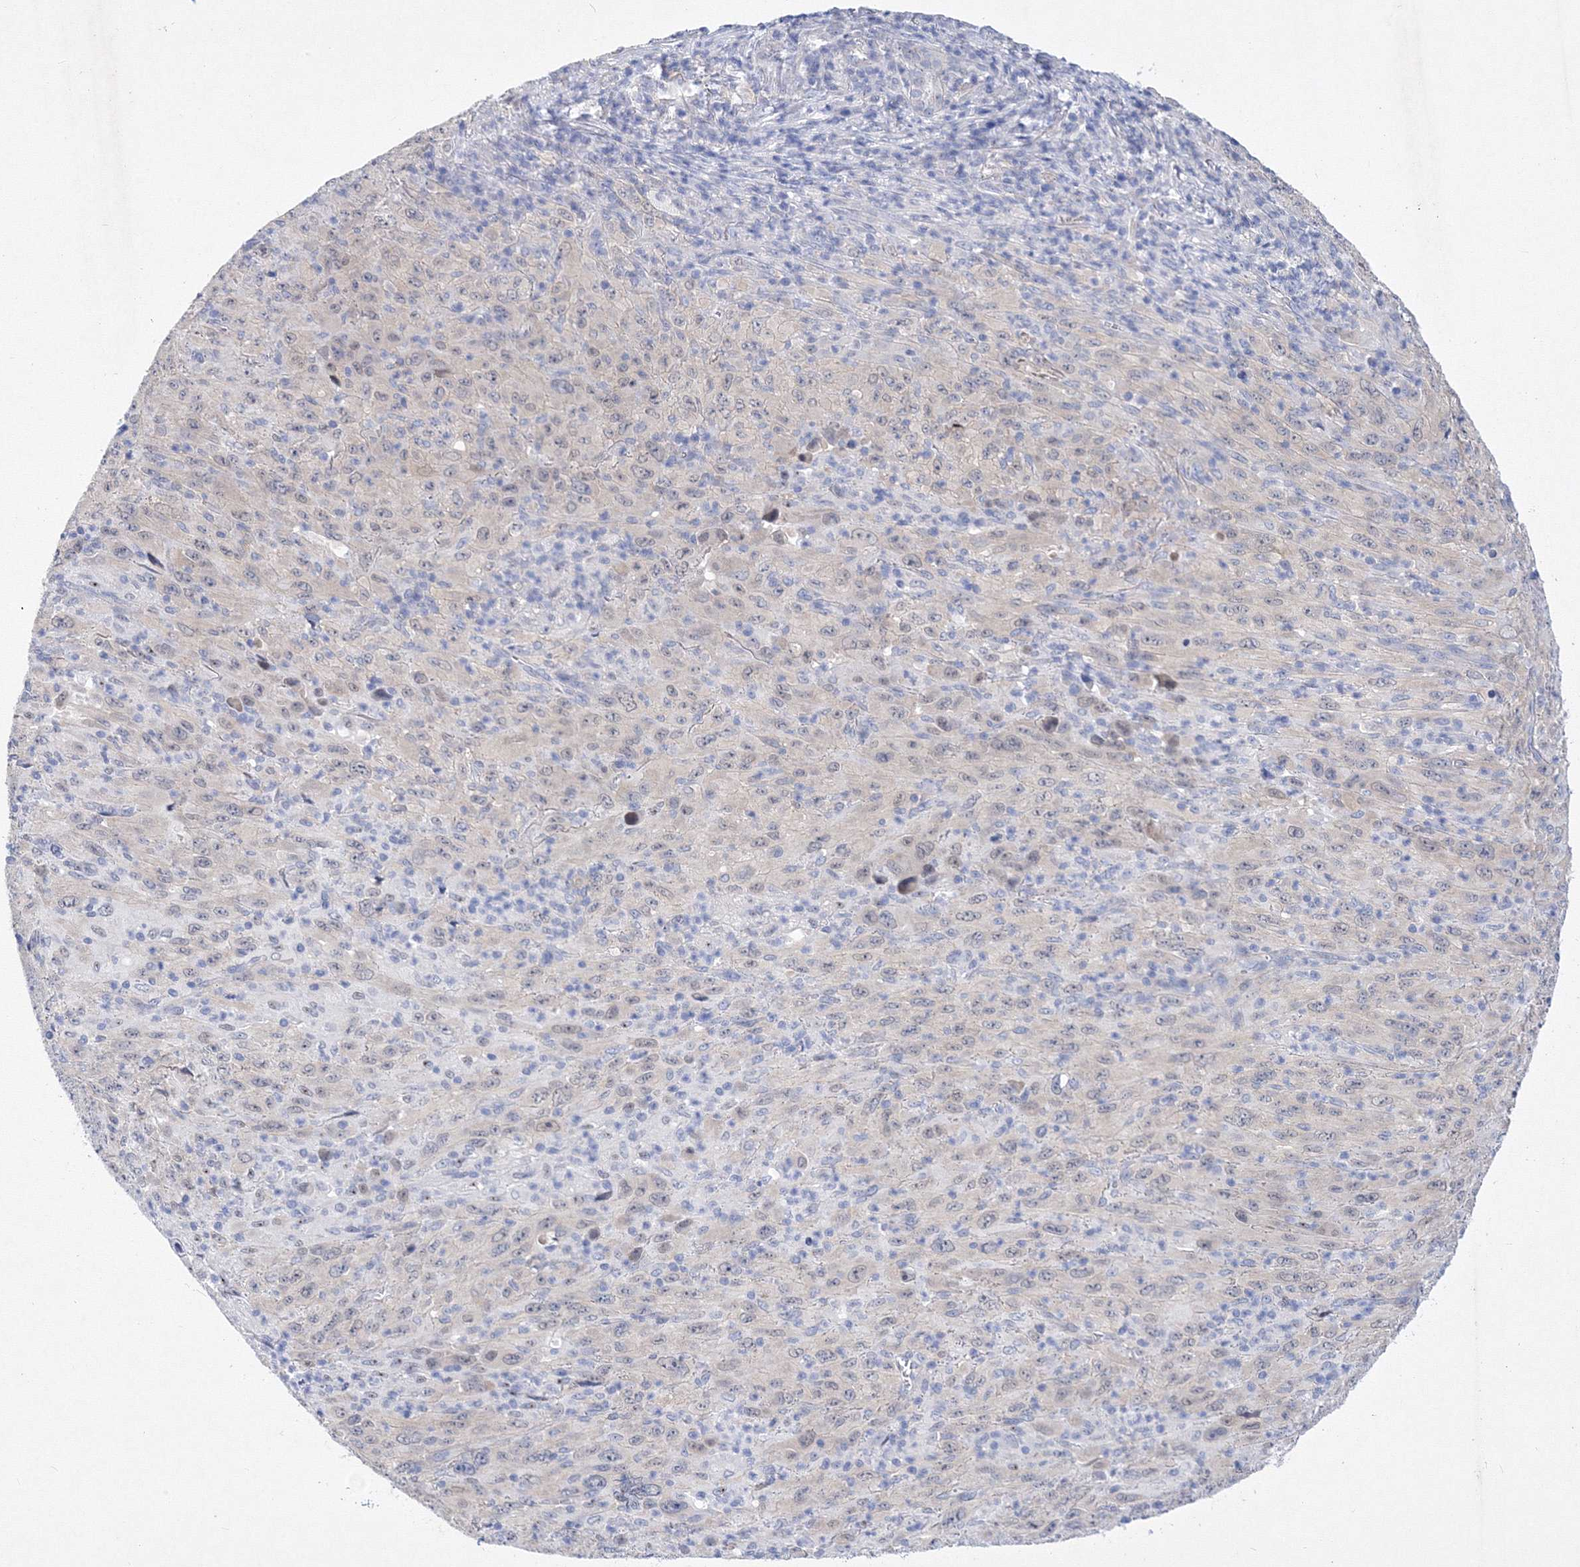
{"staining": {"intensity": "negative", "quantity": "none", "location": "none"}, "tissue": "melanoma", "cell_type": "Tumor cells", "image_type": "cancer", "snomed": [{"axis": "morphology", "description": "Malignant melanoma, Metastatic site"}, {"axis": "topography", "description": "Skin"}], "caption": "Tumor cells show no significant expression in melanoma.", "gene": "GPN1", "patient": {"sex": "female", "age": 56}}